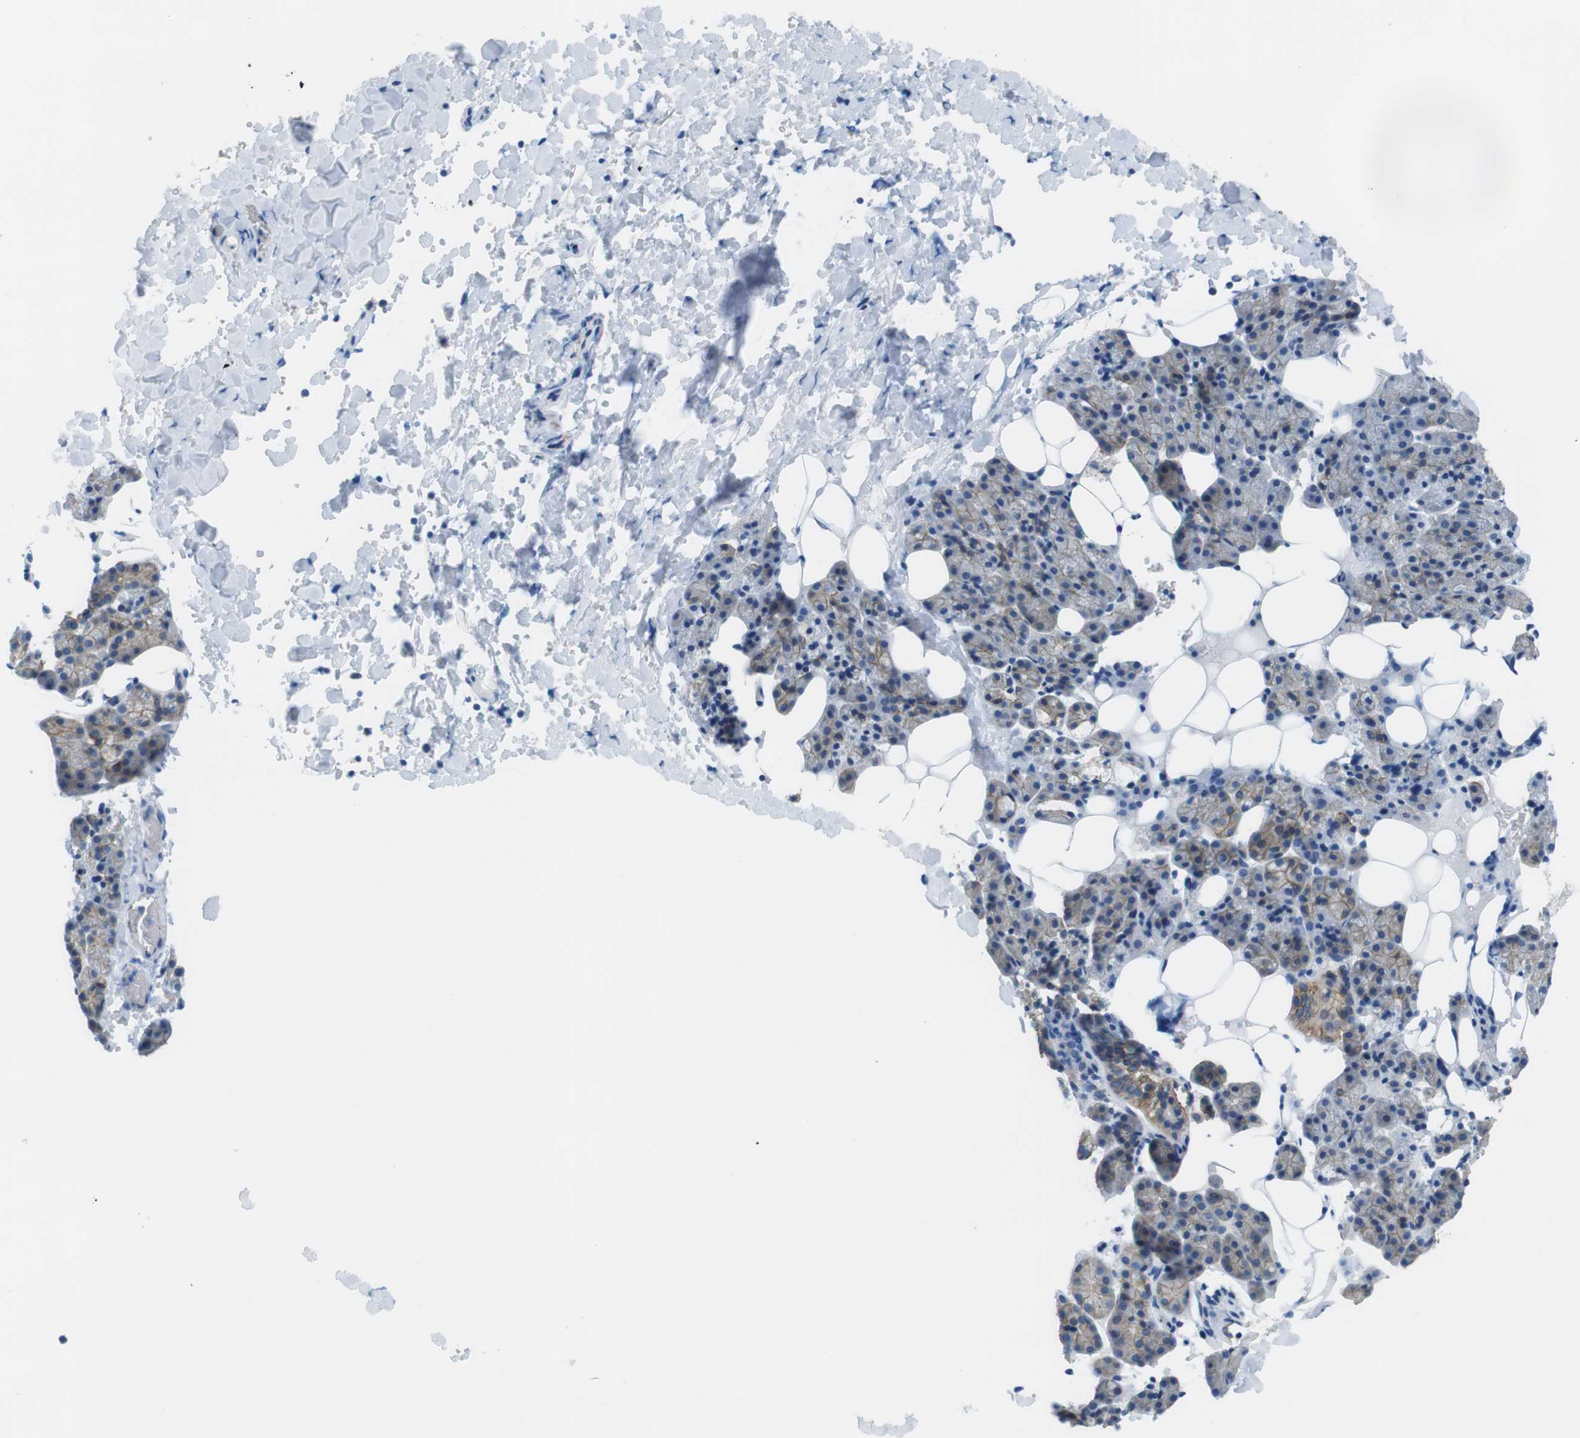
{"staining": {"intensity": "moderate", "quantity": ">75%", "location": "cytoplasmic/membranous"}, "tissue": "salivary gland", "cell_type": "Glandular cells", "image_type": "normal", "snomed": [{"axis": "morphology", "description": "Normal tissue, NOS"}, {"axis": "topography", "description": "Lymph node"}, {"axis": "topography", "description": "Salivary gland"}], "caption": "Immunohistochemical staining of unremarkable human salivary gland displays moderate cytoplasmic/membranous protein positivity in about >75% of glandular cells. The staining was performed using DAB, with brown indicating positive protein expression. Nuclei are stained blue with hematoxylin.", "gene": "SLC6A6", "patient": {"sex": "male", "age": 8}}